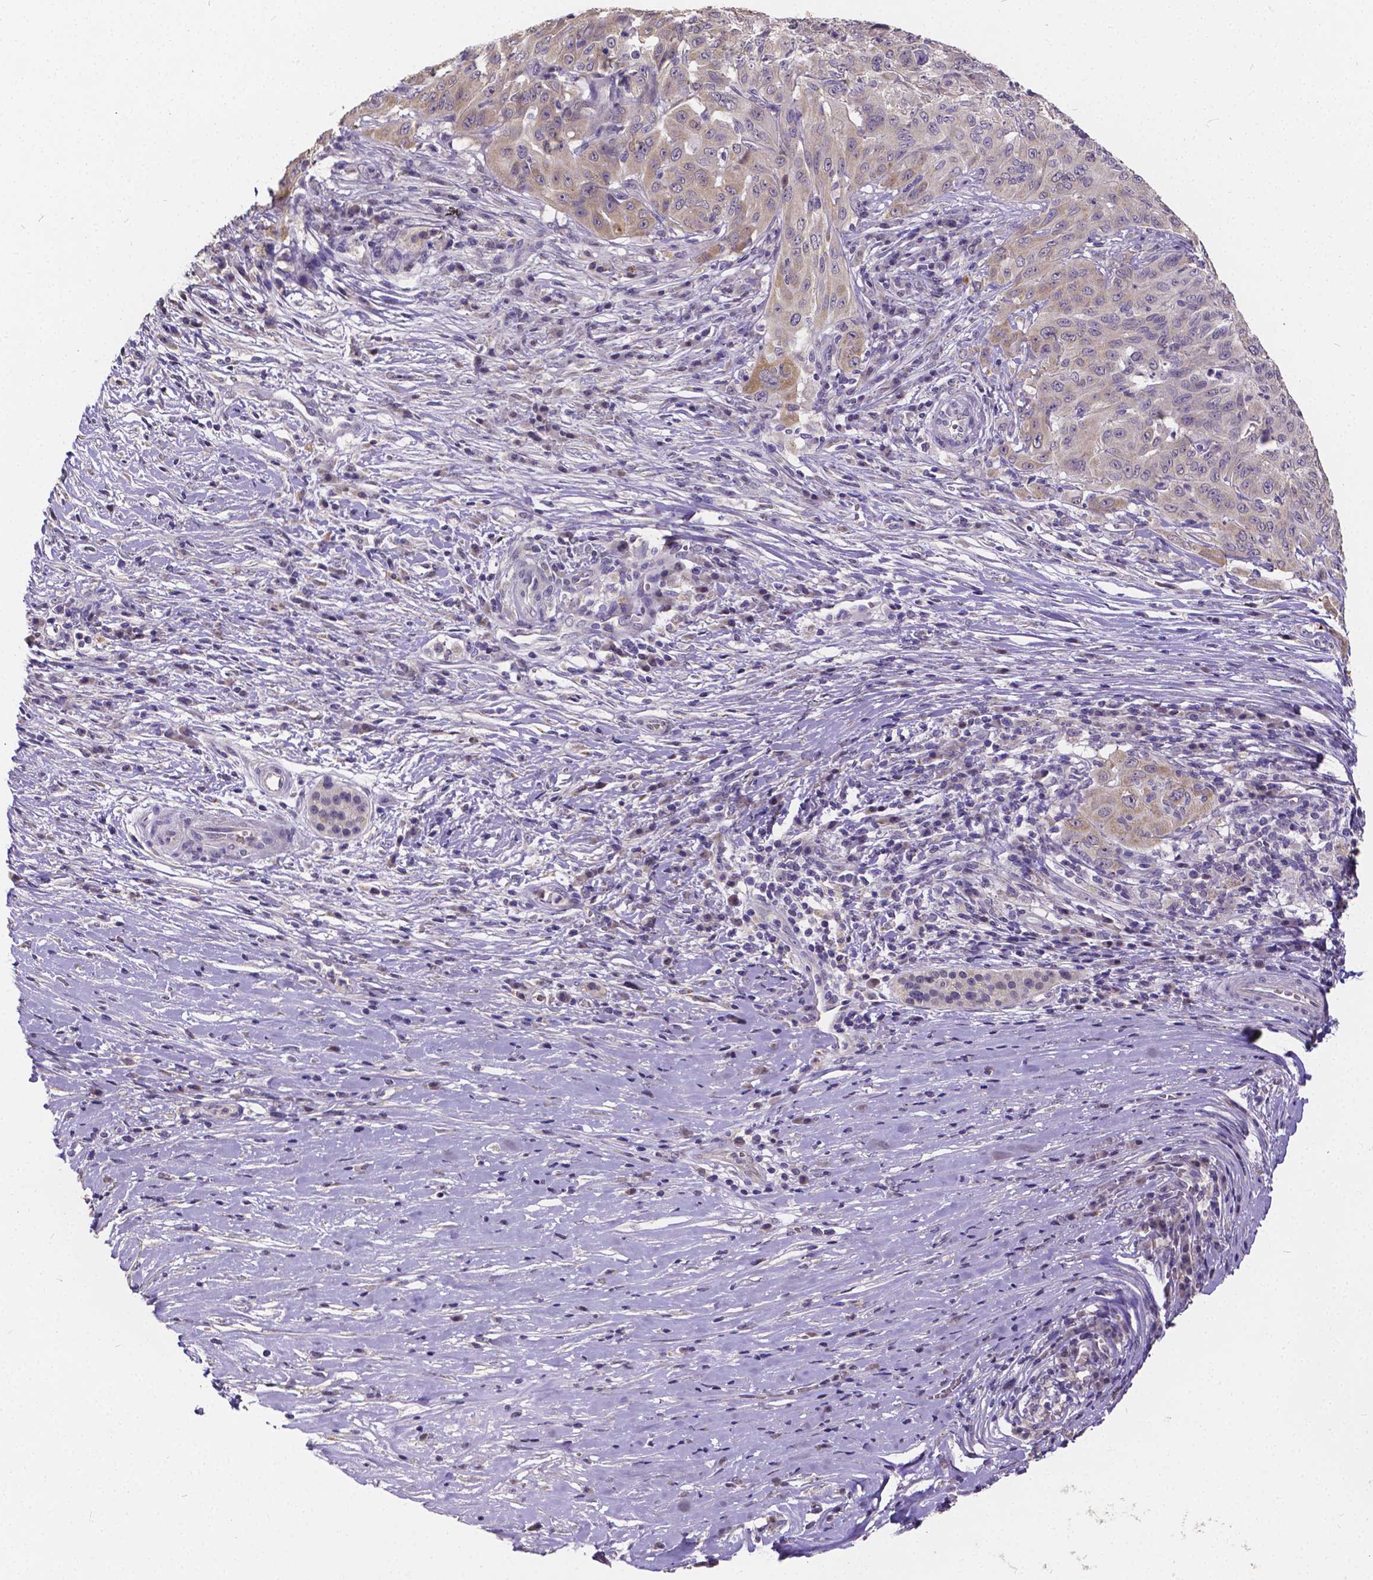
{"staining": {"intensity": "weak", "quantity": "25%-75%", "location": "cytoplasmic/membranous"}, "tissue": "pancreatic cancer", "cell_type": "Tumor cells", "image_type": "cancer", "snomed": [{"axis": "morphology", "description": "Adenocarcinoma, NOS"}, {"axis": "topography", "description": "Pancreas"}], "caption": "Pancreatic cancer (adenocarcinoma) tissue demonstrates weak cytoplasmic/membranous expression in approximately 25%-75% of tumor cells, visualized by immunohistochemistry. (DAB IHC, brown staining for protein, blue staining for nuclei).", "gene": "CTNNA2", "patient": {"sex": "male", "age": 63}}